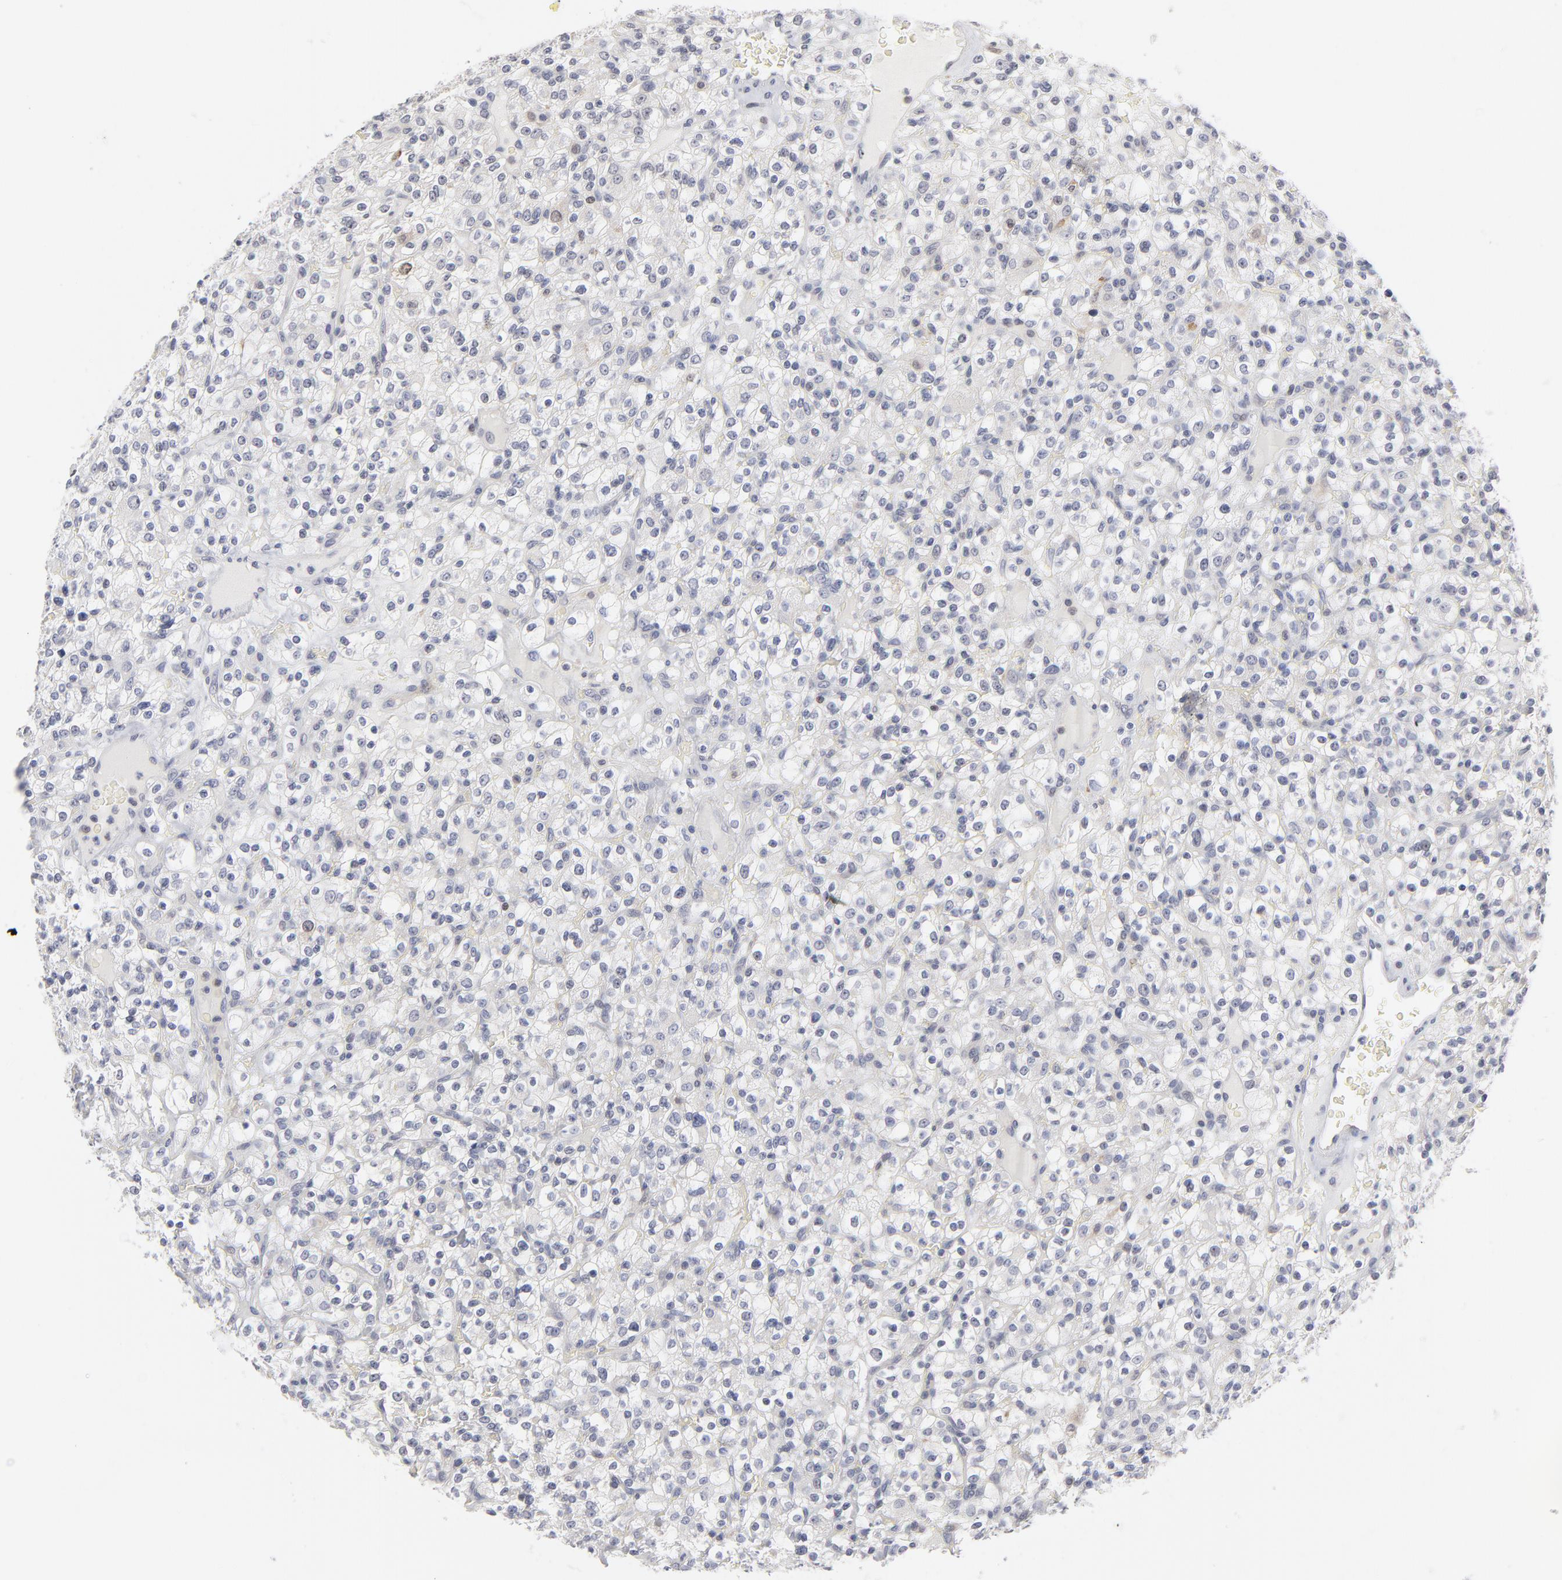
{"staining": {"intensity": "negative", "quantity": "none", "location": "none"}, "tissue": "renal cancer", "cell_type": "Tumor cells", "image_type": "cancer", "snomed": [{"axis": "morphology", "description": "Normal tissue, NOS"}, {"axis": "morphology", "description": "Adenocarcinoma, NOS"}, {"axis": "topography", "description": "Kidney"}], "caption": "An immunohistochemistry (IHC) micrograph of adenocarcinoma (renal) is shown. There is no staining in tumor cells of adenocarcinoma (renal). The staining was performed using DAB to visualize the protein expression in brown, while the nuclei were stained in blue with hematoxylin (Magnification: 20x).", "gene": "AURKA", "patient": {"sex": "female", "age": 72}}